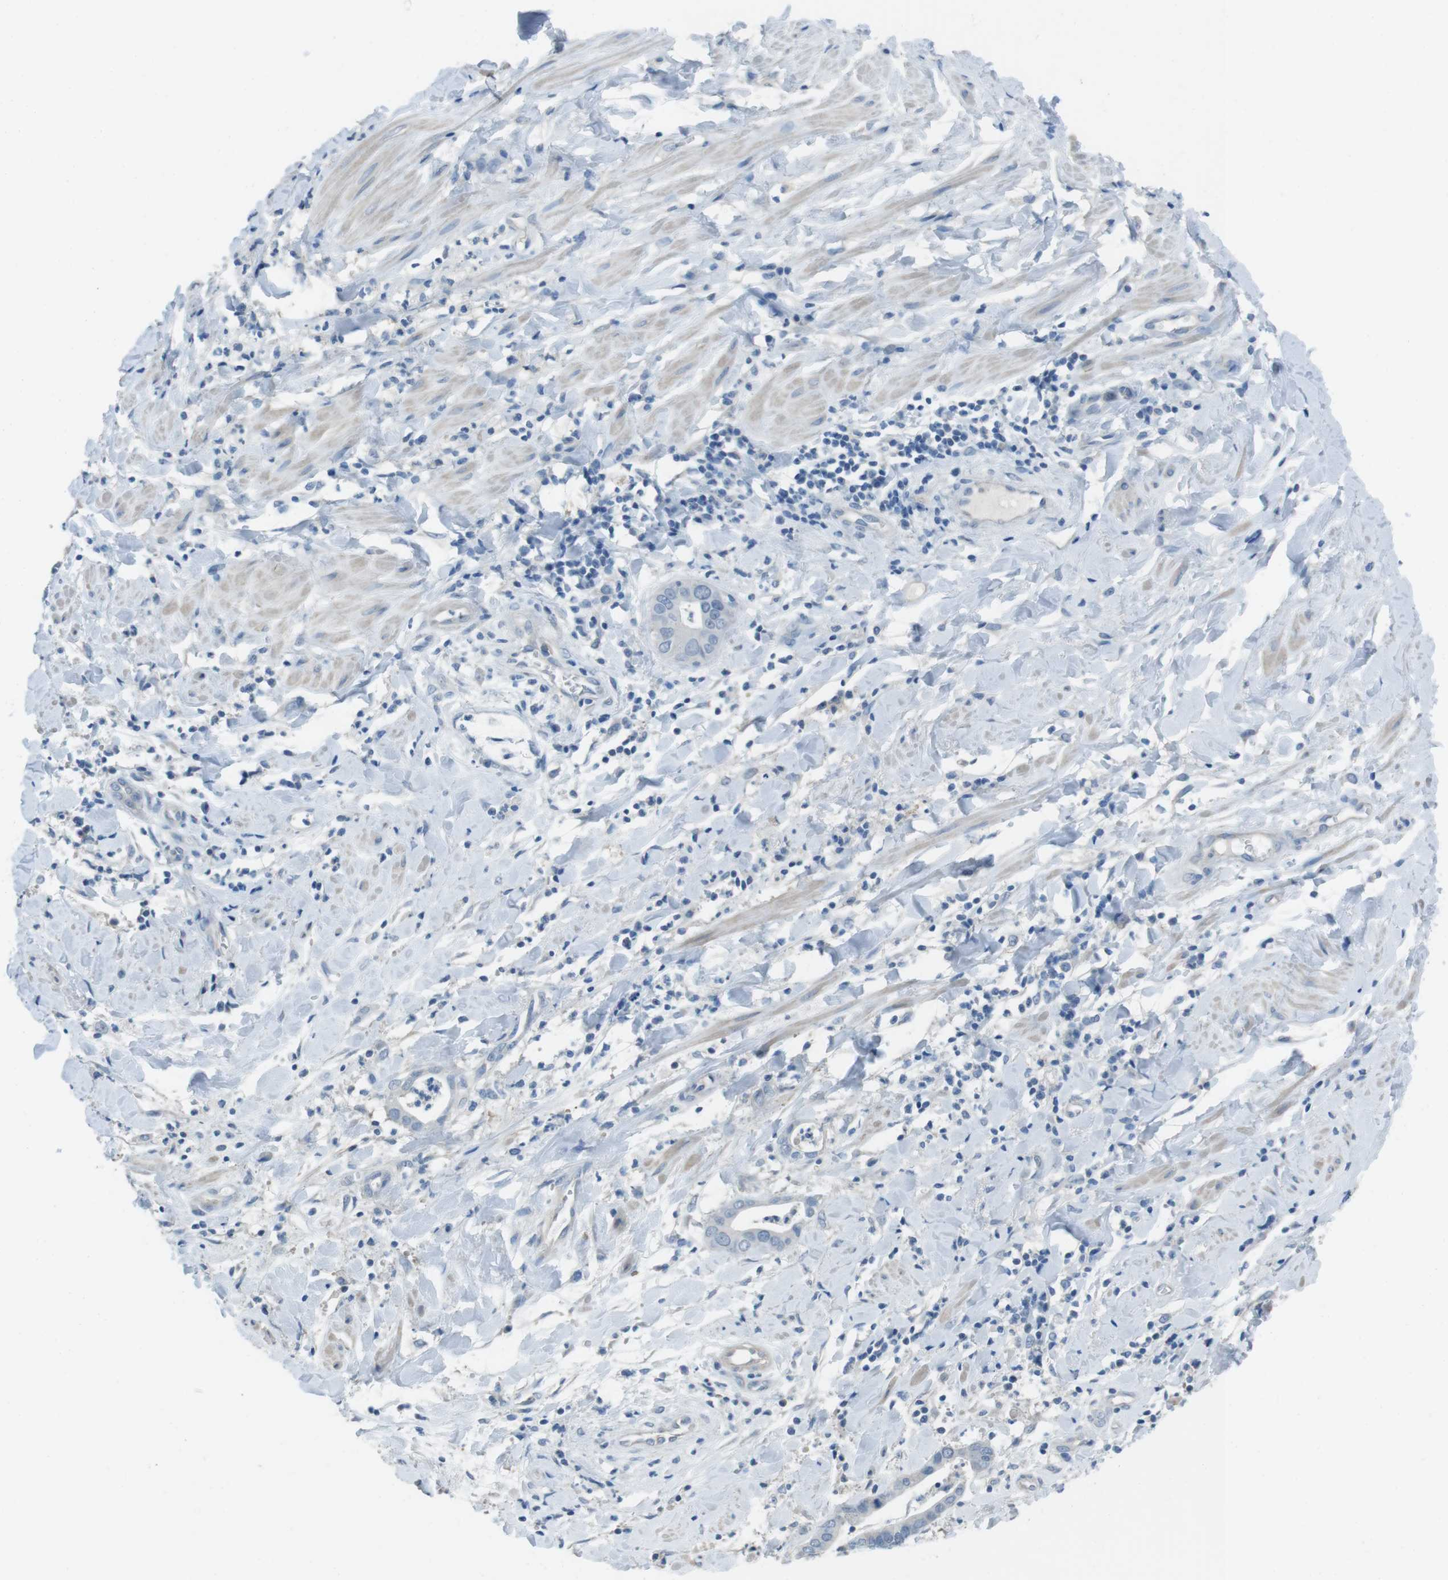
{"staining": {"intensity": "negative", "quantity": "none", "location": "none"}, "tissue": "cervical cancer", "cell_type": "Tumor cells", "image_type": "cancer", "snomed": [{"axis": "morphology", "description": "Adenocarcinoma, NOS"}, {"axis": "topography", "description": "Cervix"}], "caption": "Protein analysis of adenocarcinoma (cervical) exhibits no significant positivity in tumor cells.", "gene": "CYP2C8", "patient": {"sex": "female", "age": 44}}